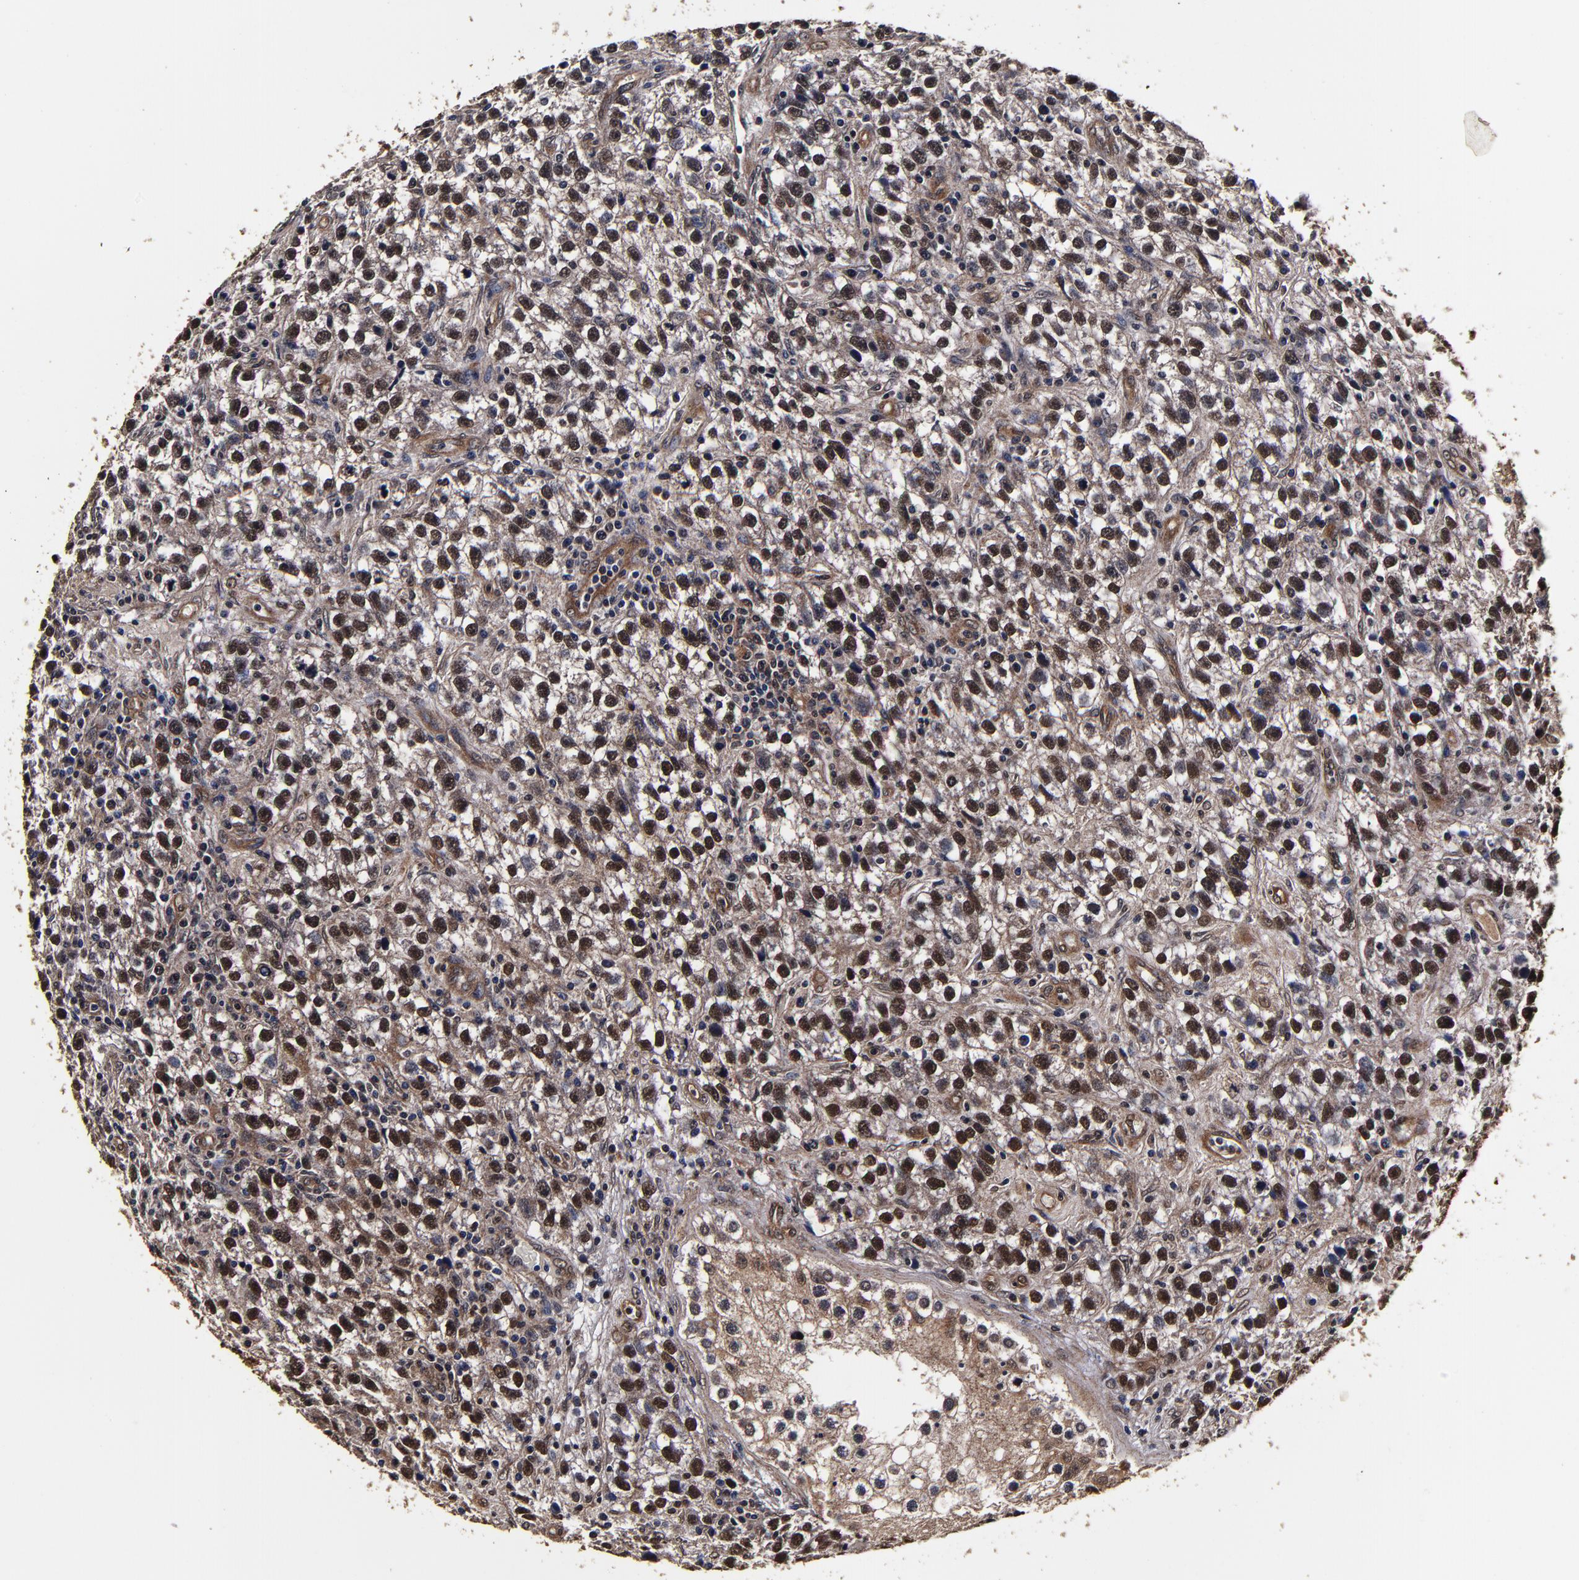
{"staining": {"intensity": "moderate", "quantity": ">75%", "location": "cytoplasmic/membranous,nuclear"}, "tissue": "testis cancer", "cell_type": "Tumor cells", "image_type": "cancer", "snomed": [{"axis": "morphology", "description": "Seminoma, NOS"}, {"axis": "topography", "description": "Testis"}], "caption": "Tumor cells demonstrate medium levels of moderate cytoplasmic/membranous and nuclear positivity in about >75% of cells in testis cancer (seminoma).", "gene": "MMP15", "patient": {"sex": "male", "age": 38}}